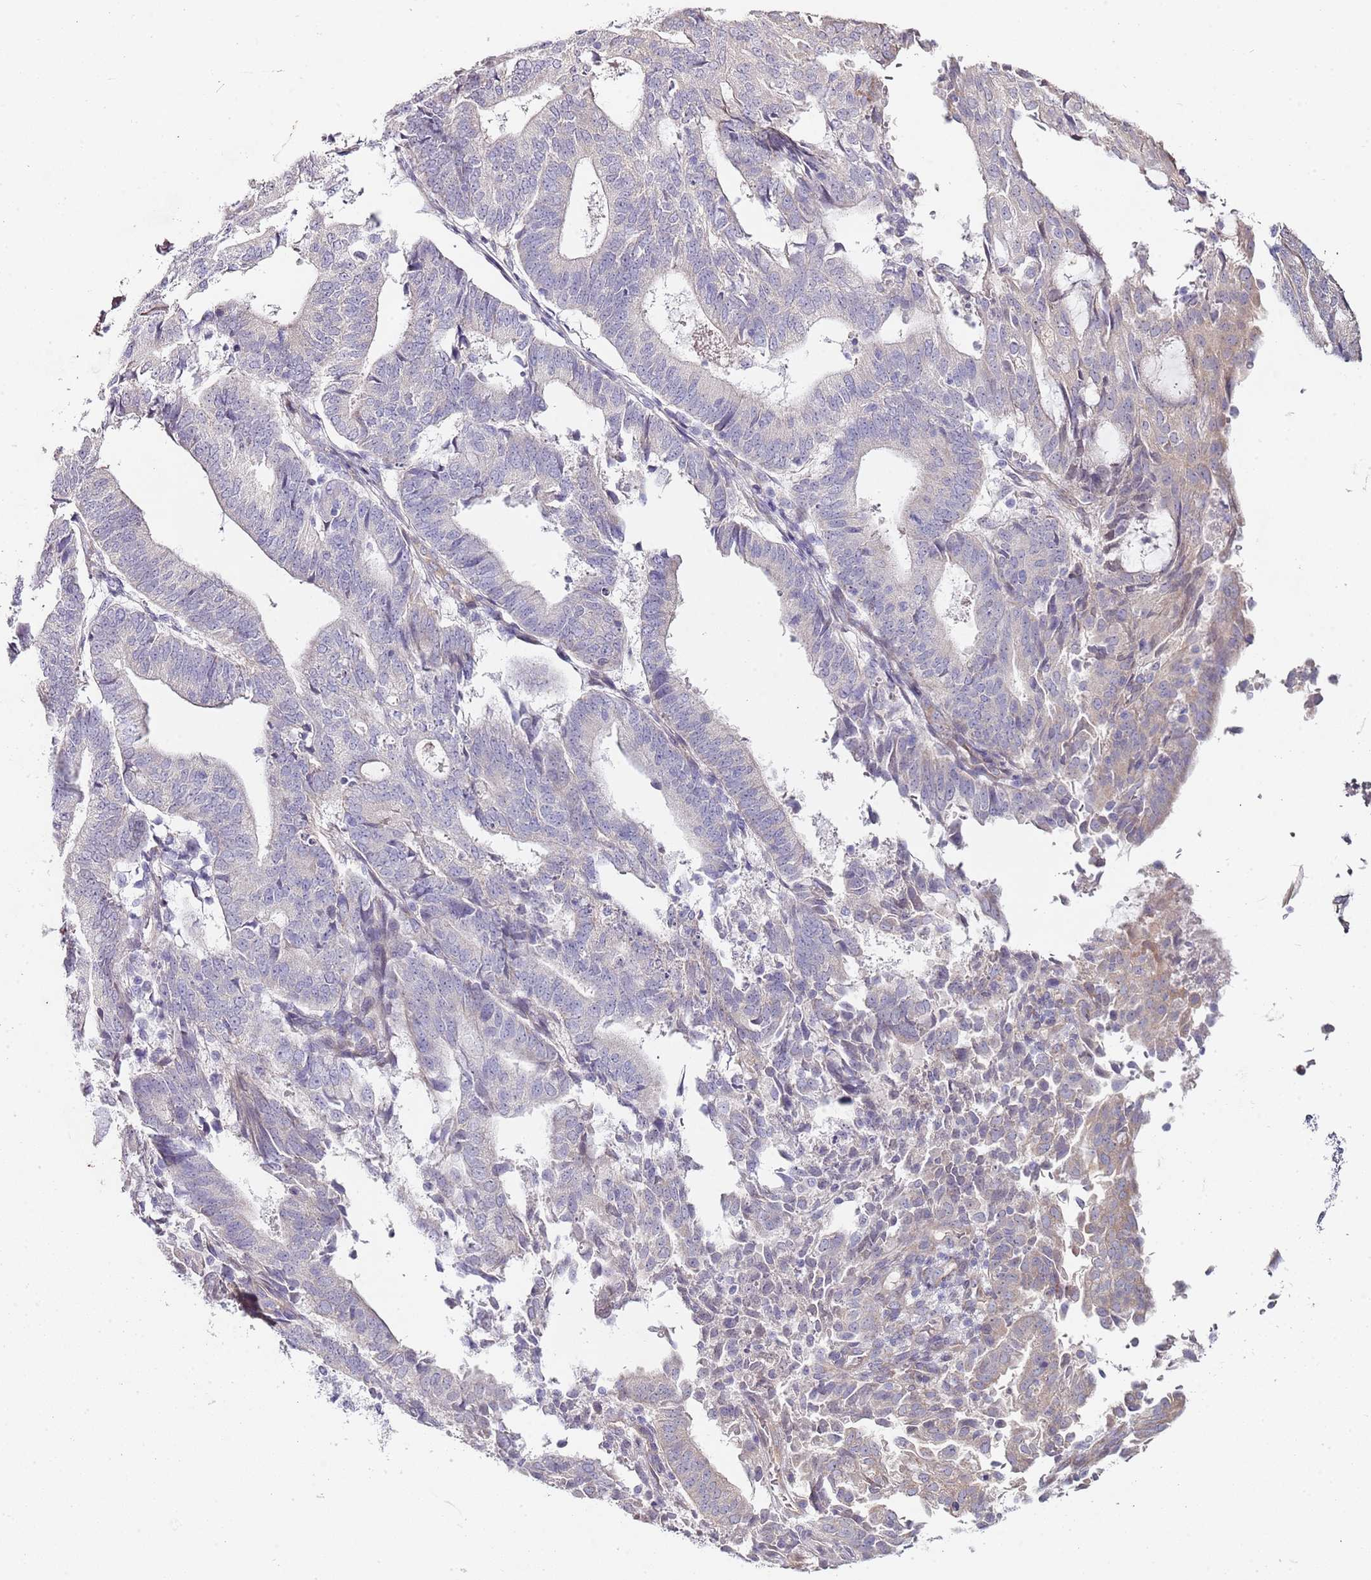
{"staining": {"intensity": "weak", "quantity": "<25%", "location": "cytoplasmic/membranous"}, "tissue": "endometrial cancer", "cell_type": "Tumor cells", "image_type": "cancer", "snomed": [{"axis": "morphology", "description": "Adenocarcinoma, NOS"}, {"axis": "topography", "description": "Endometrium"}], "caption": "High power microscopy image of an immunohistochemistry (IHC) micrograph of endometrial cancer (adenocarcinoma), revealing no significant positivity in tumor cells.", "gene": "TBC1D9", "patient": {"sex": "female", "age": 70}}